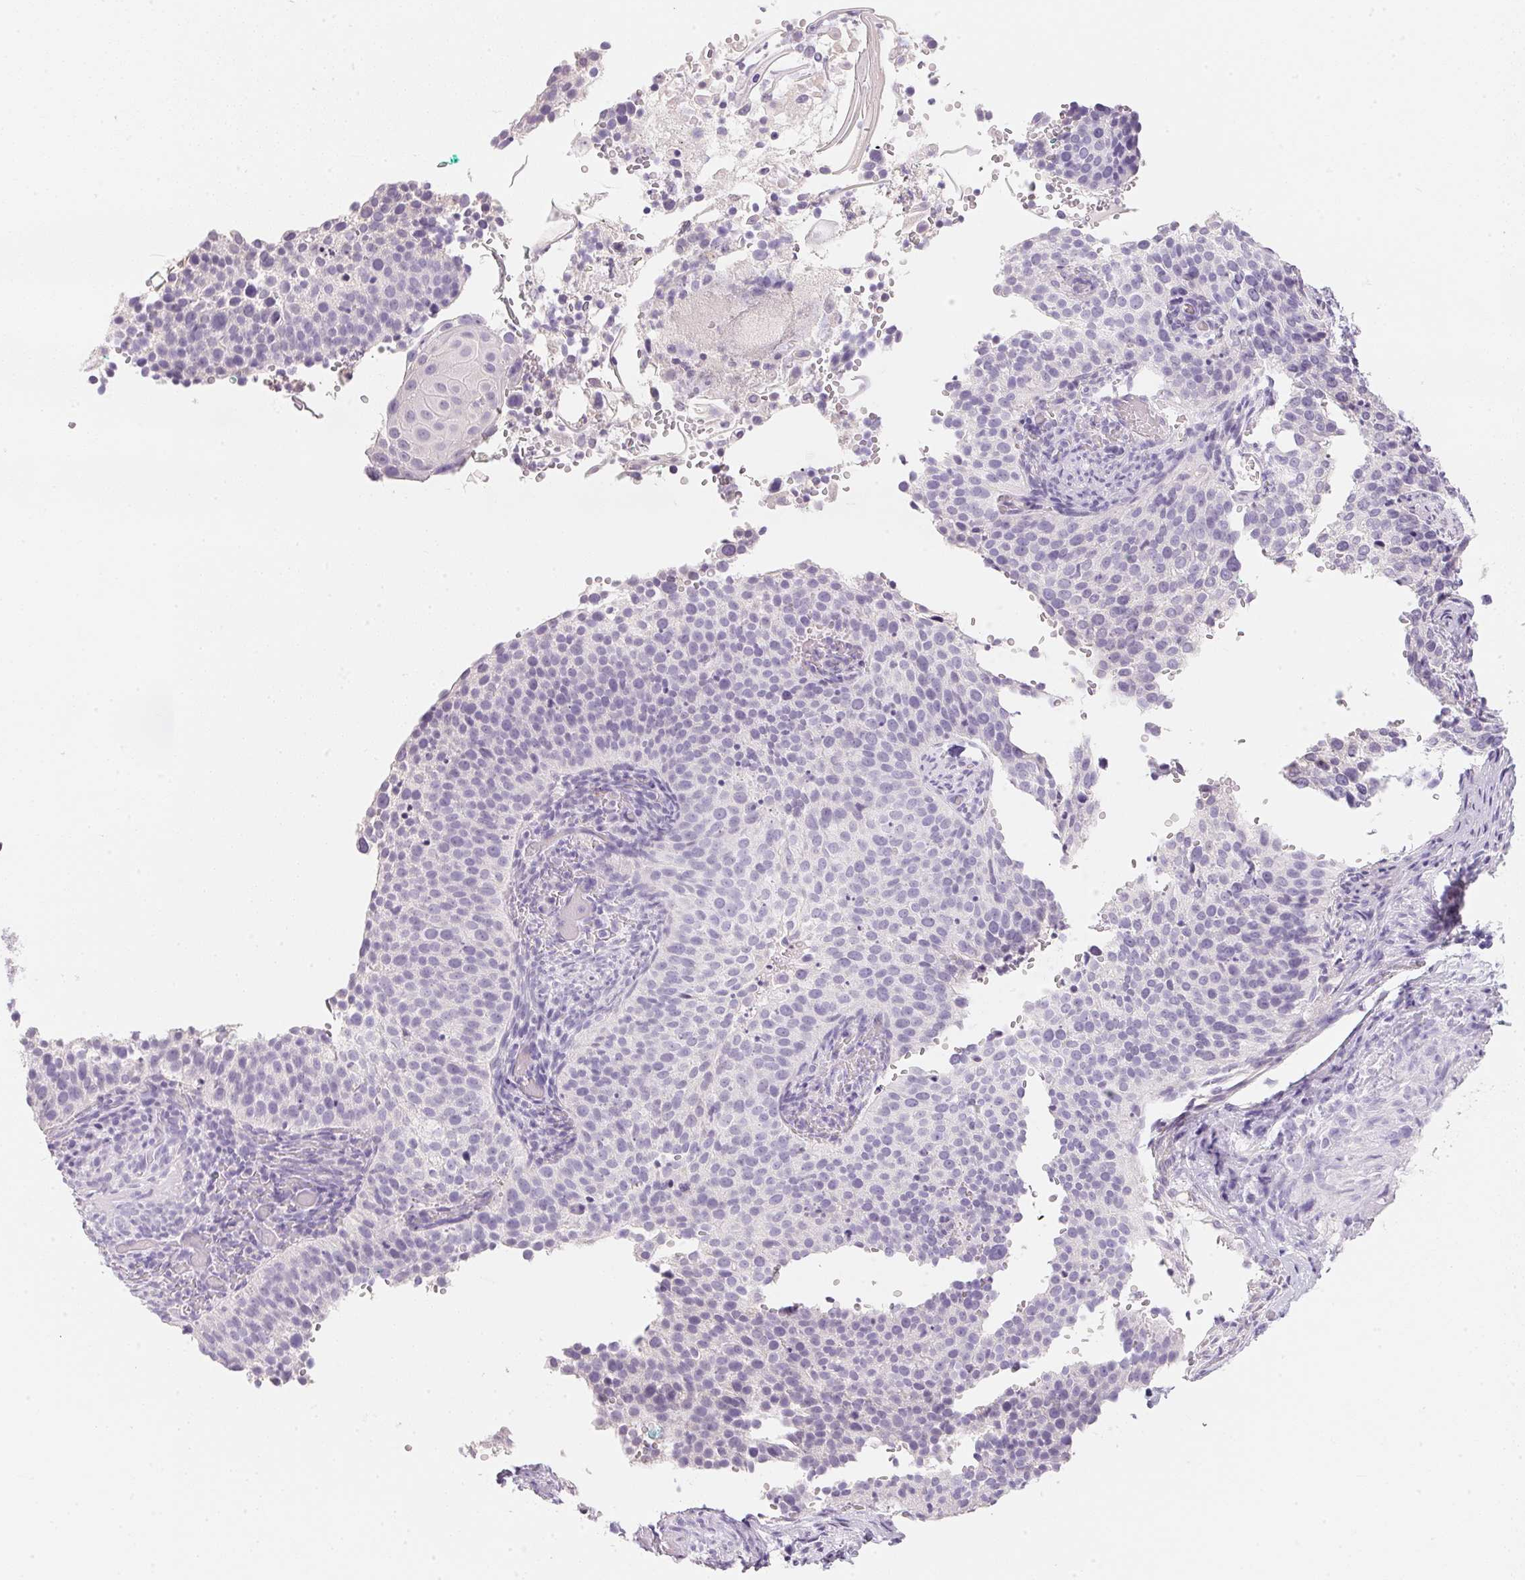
{"staining": {"intensity": "negative", "quantity": "none", "location": "none"}, "tissue": "cervical cancer", "cell_type": "Tumor cells", "image_type": "cancer", "snomed": [{"axis": "morphology", "description": "Squamous cell carcinoma, NOS"}, {"axis": "topography", "description": "Cervix"}], "caption": "This is an IHC image of human cervical cancer (squamous cell carcinoma). There is no expression in tumor cells.", "gene": "ACP3", "patient": {"sex": "female", "age": 44}}